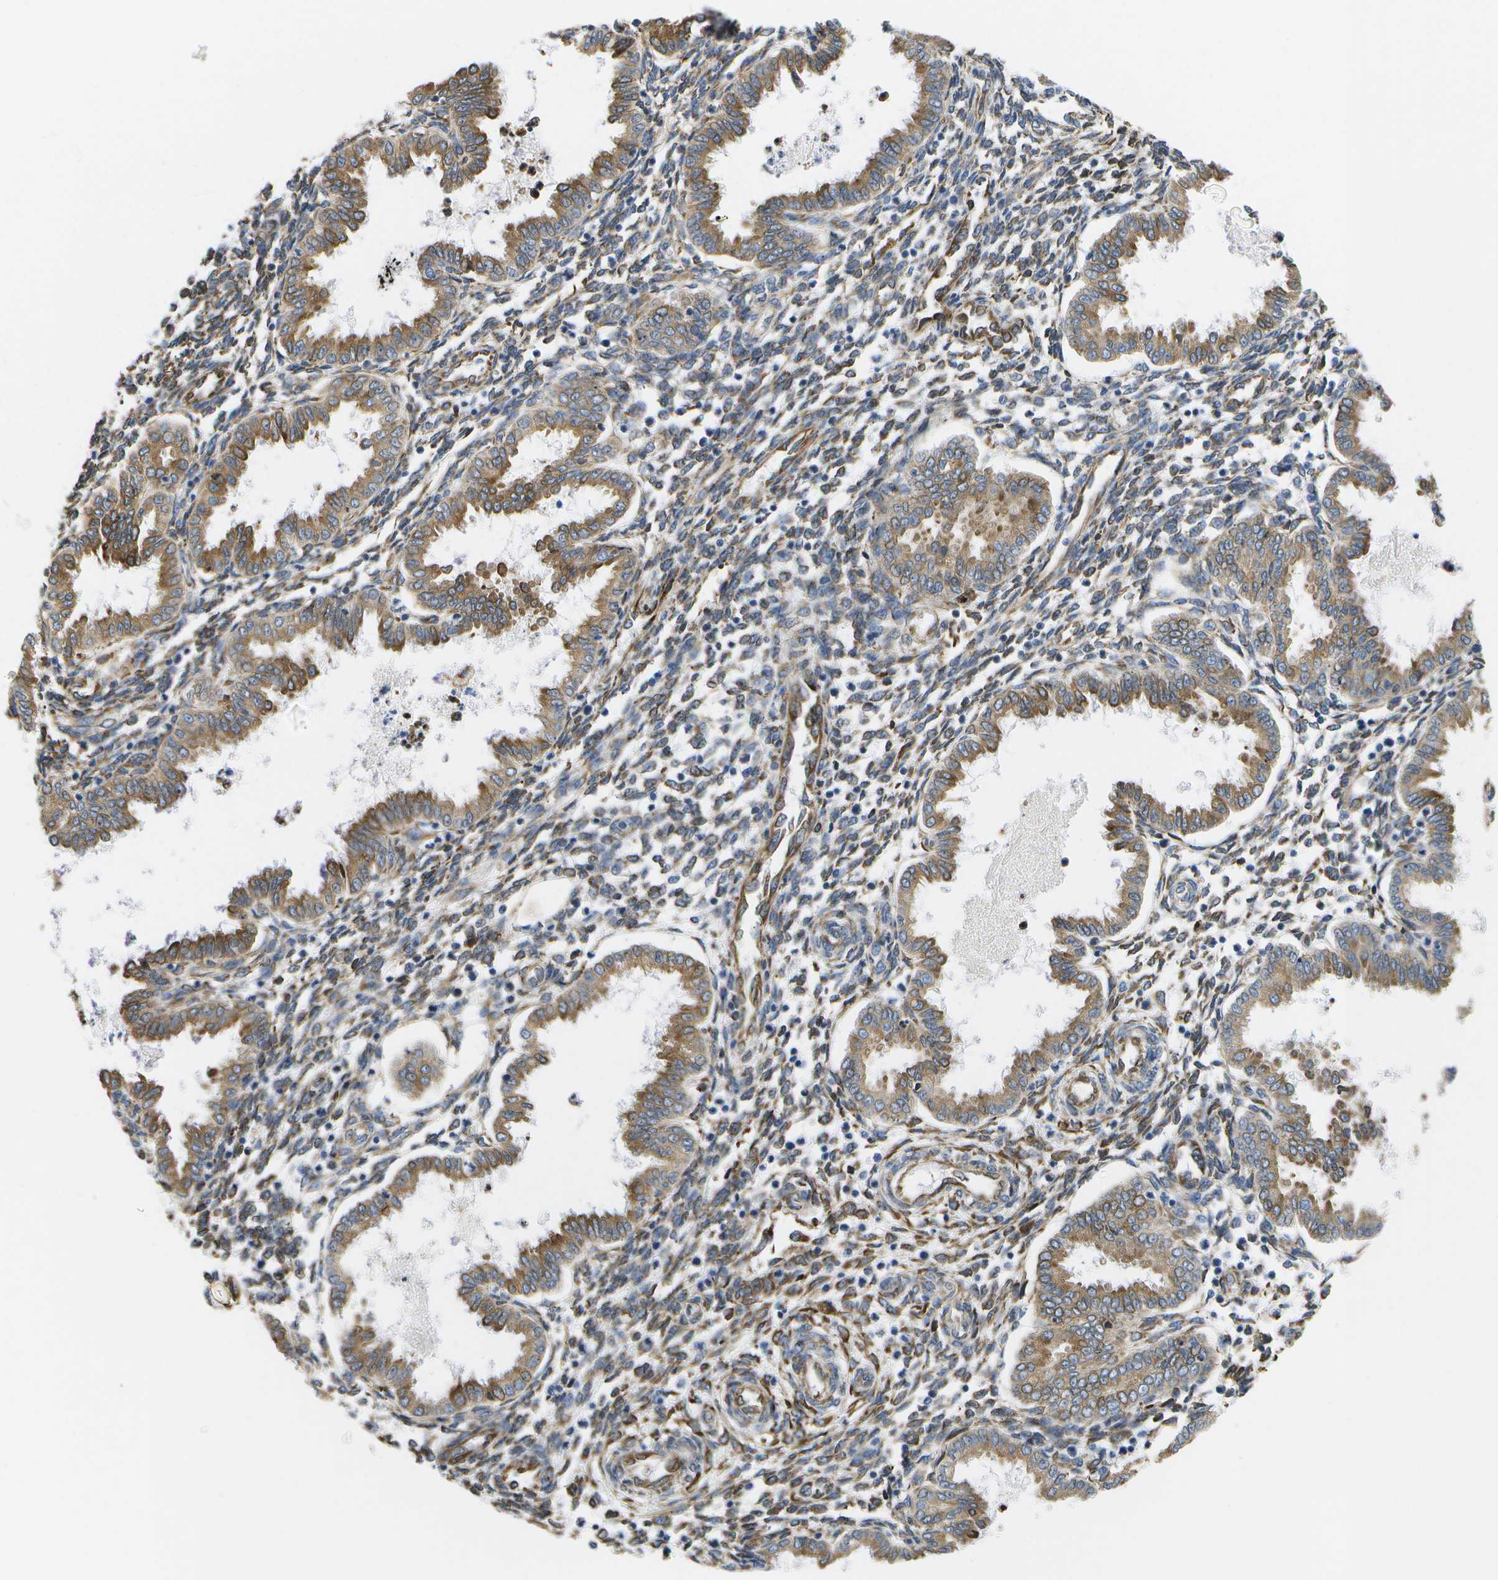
{"staining": {"intensity": "moderate", "quantity": "25%-75%", "location": "cytoplasmic/membranous"}, "tissue": "endometrium", "cell_type": "Cells in endometrial stroma", "image_type": "normal", "snomed": [{"axis": "morphology", "description": "Normal tissue, NOS"}, {"axis": "topography", "description": "Endometrium"}], "caption": "Protein expression analysis of unremarkable human endometrium reveals moderate cytoplasmic/membranous positivity in approximately 25%-75% of cells in endometrial stroma. The staining is performed using DAB brown chromogen to label protein expression. The nuclei are counter-stained blue using hematoxylin.", "gene": "ZDHHC17", "patient": {"sex": "female", "age": 33}}